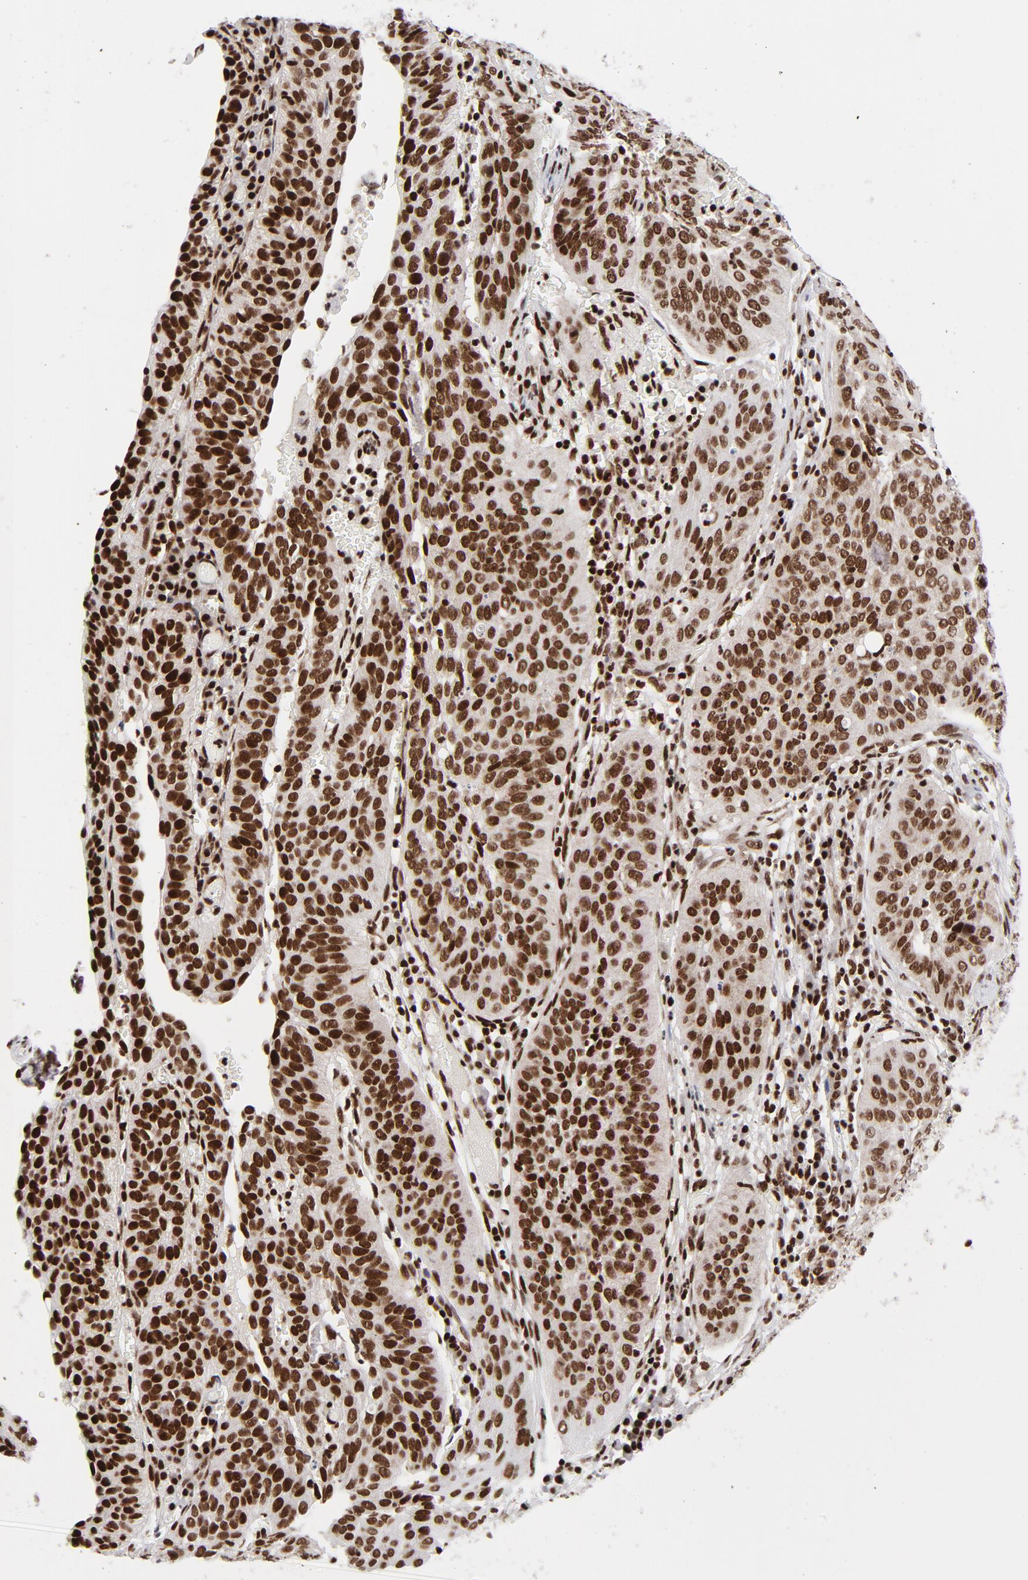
{"staining": {"intensity": "strong", "quantity": ">75%", "location": "nuclear"}, "tissue": "cervical cancer", "cell_type": "Tumor cells", "image_type": "cancer", "snomed": [{"axis": "morphology", "description": "Squamous cell carcinoma, NOS"}, {"axis": "topography", "description": "Cervix"}], "caption": "Protein positivity by IHC shows strong nuclear expression in approximately >75% of tumor cells in squamous cell carcinoma (cervical). The staining is performed using DAB brown chromogen to label protein expression. The nuclei are counter-stained blue using hematoxylin.", "gene": "NFYB", "patient": {"sex": "female", "age": 39}}